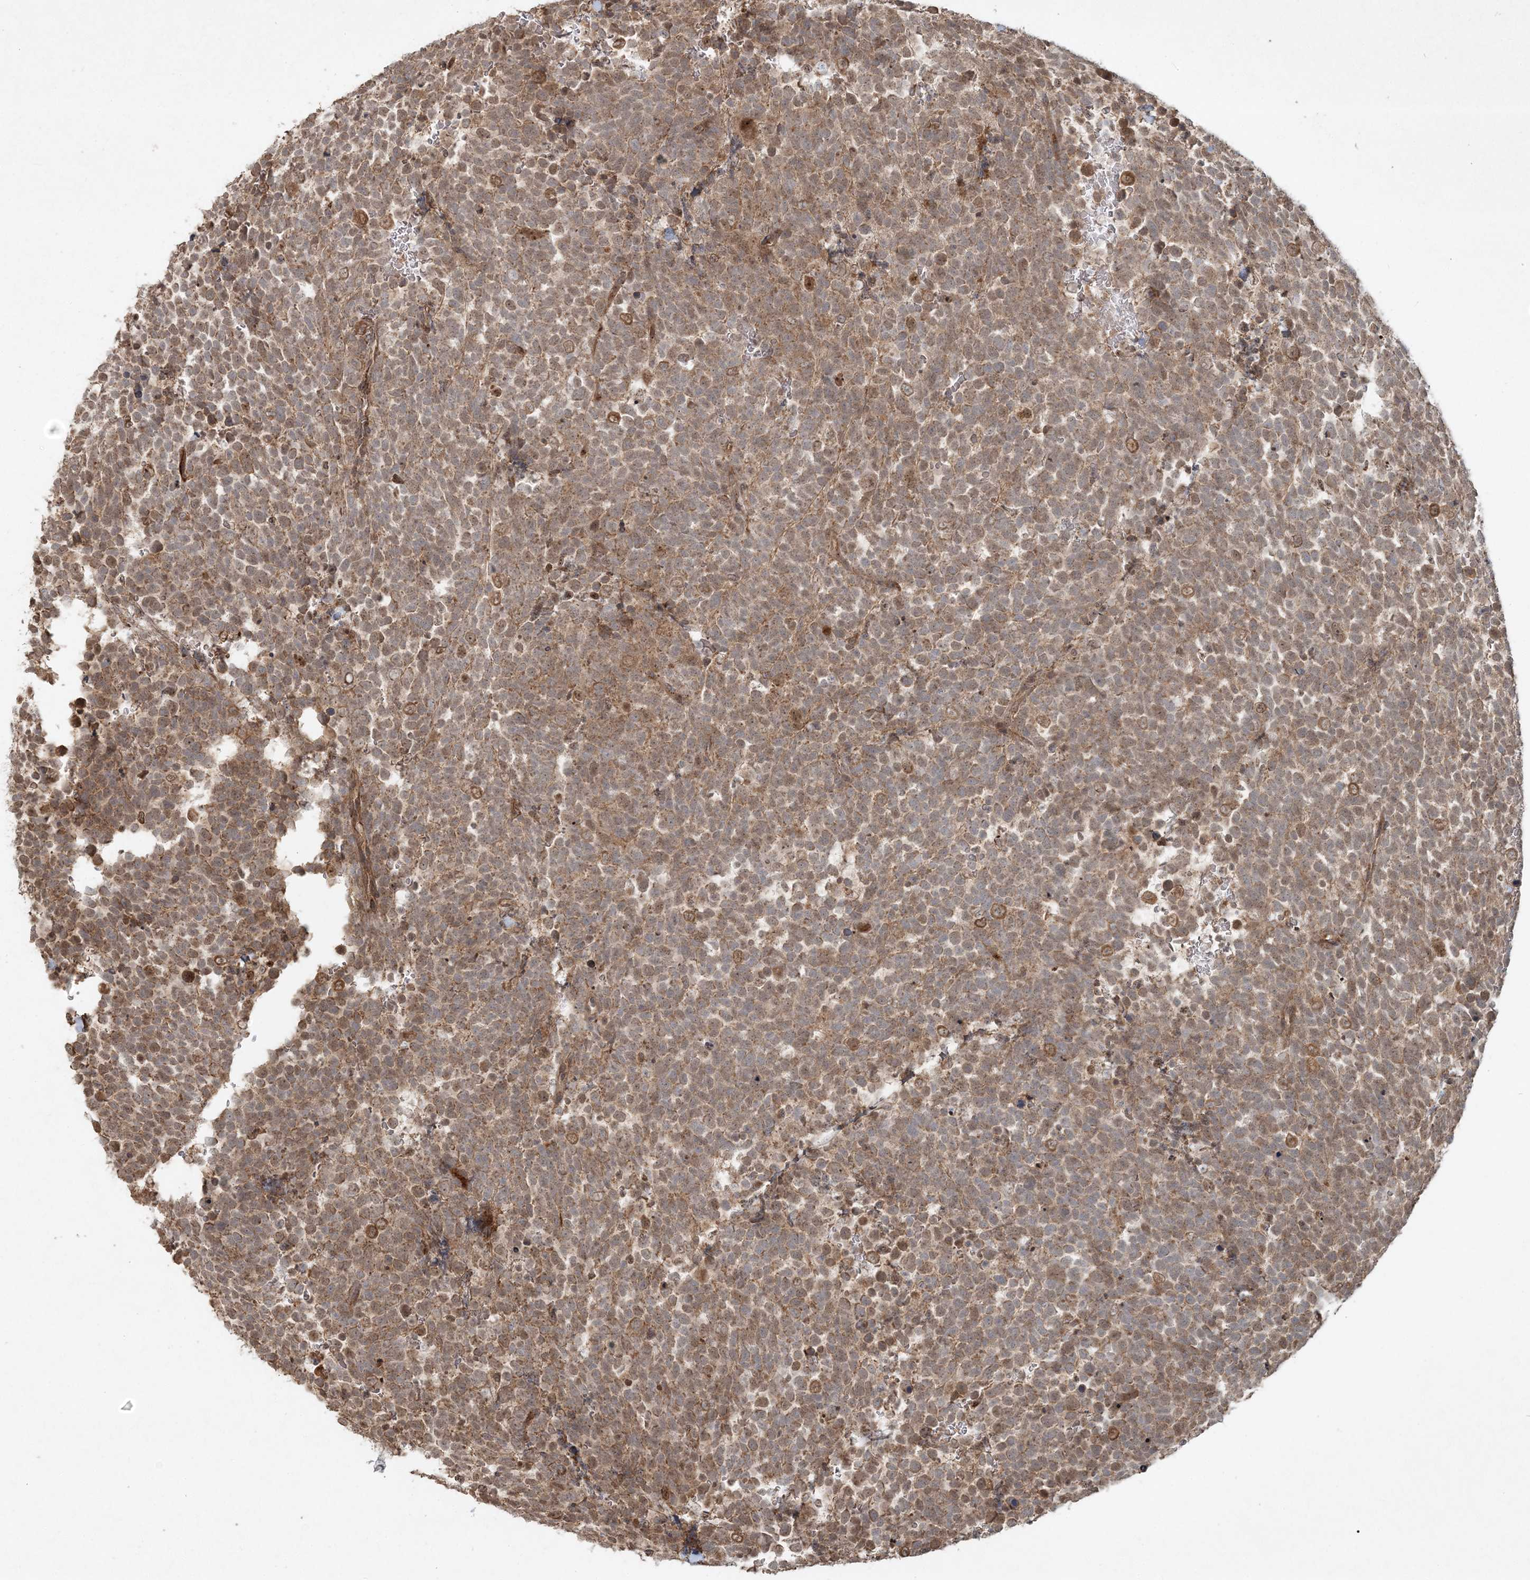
{"staining": {"intensity": "weak", "quantity": ">75%", "location": "cytoplasmic/membranous"}, "tissue": "urothelial cancer", "cell_type": "Tumor cells", "image_type": "cancer", "snomed": [{"axis": "morphology", "description": "Urothelial carcinoma, High grade"}, {"axis": "topography", "description": "Urinary bladder"}], "caption": "Weak cytoplasmic/membranous staining is identified in about >75% of tumor cells in urothelial cancer.", "gene": "ANAPC16", "patient": {"sex": "female", "age": 82}}